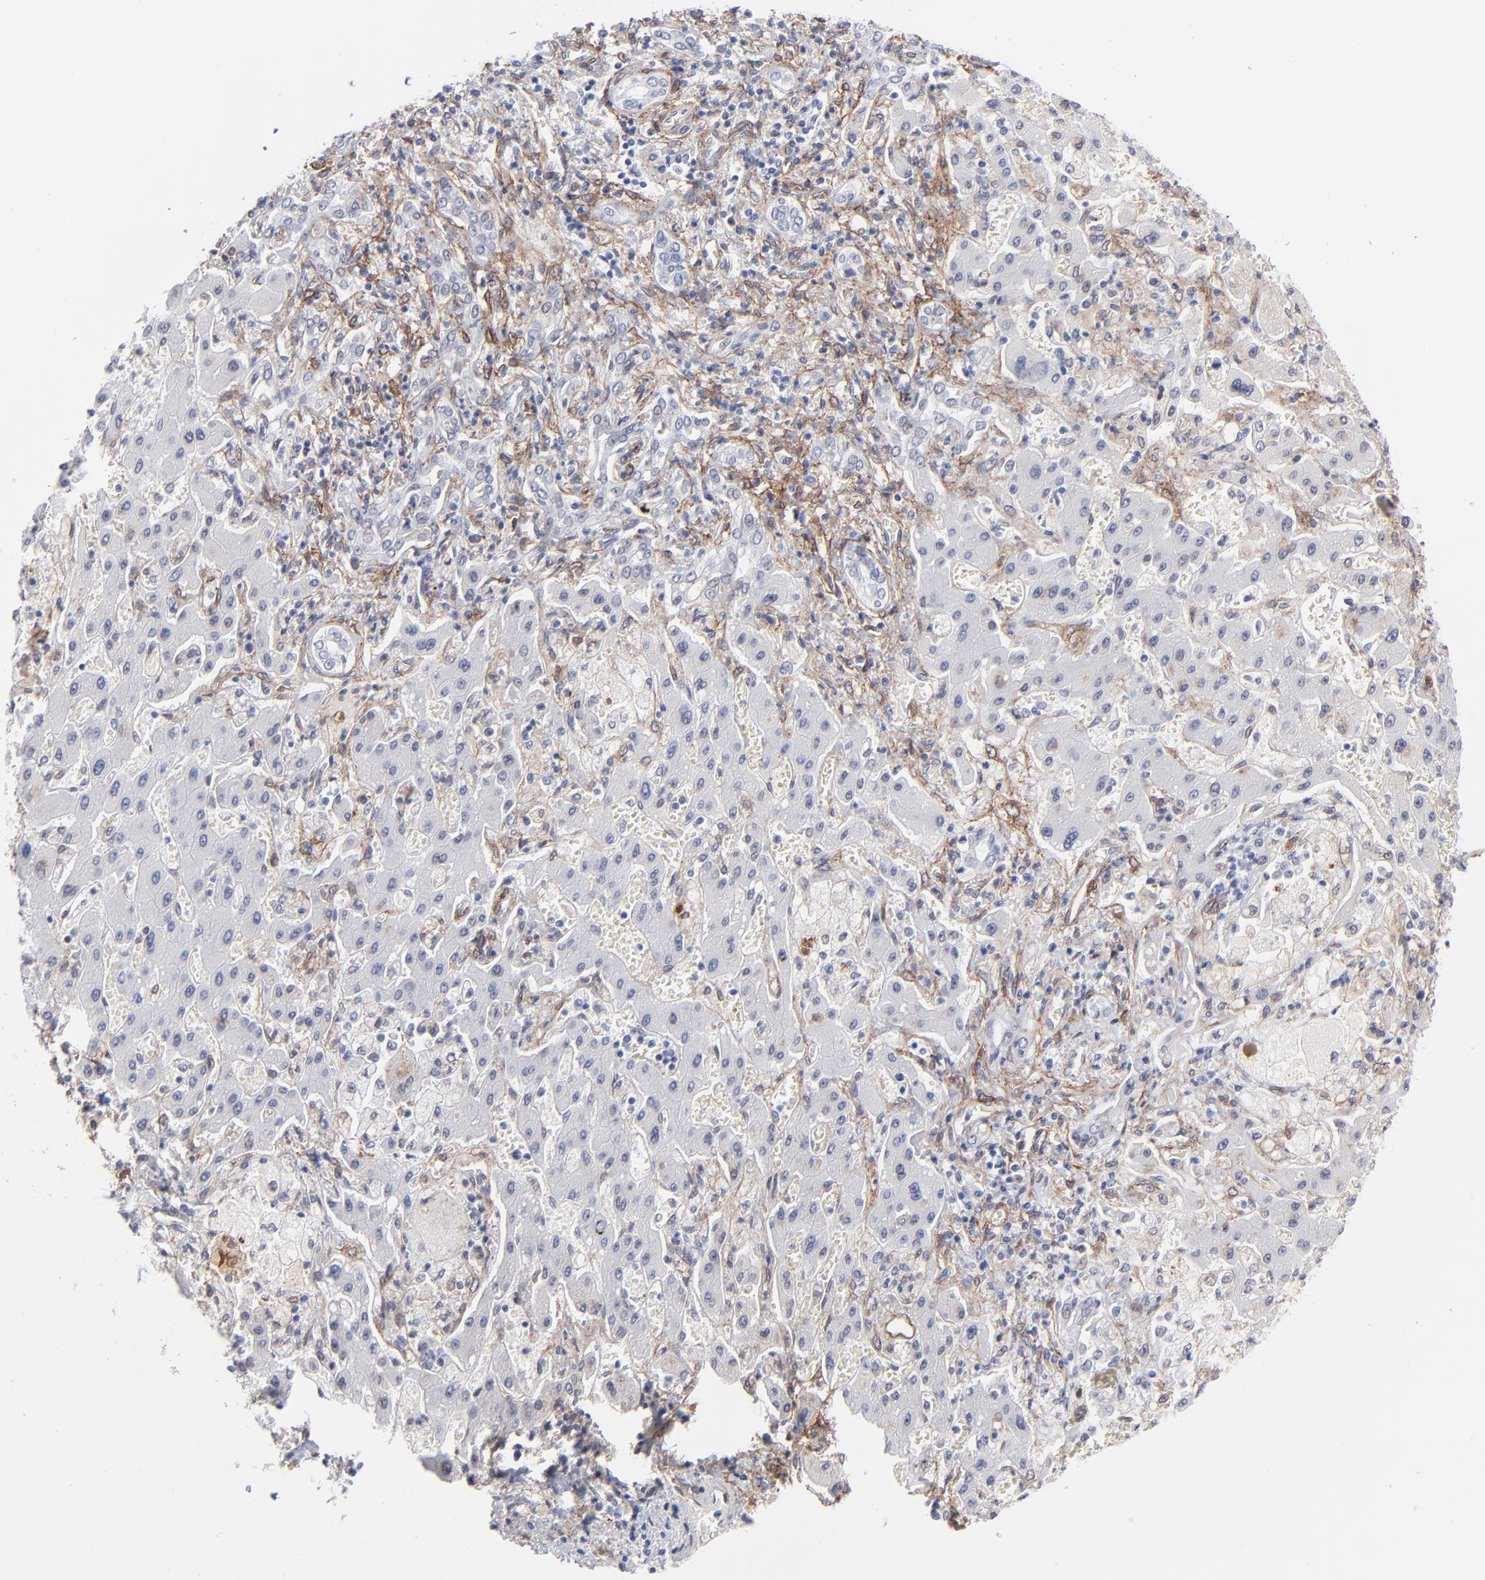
{"staining": {"intensity": "negative", "quantity": "none", "location": "none"}, "tissue": "liver cancer", "cell_type": "Tumor cells", "image_type": "cancer", "snomed": [{"axis": "morphology", "description": "Cholangiocarcinoma"}, {"axis": "topography", "description": "Liver"}], "caption": "Tumor cells are negative for brown protein staining in liver cancer (cholangiocarcinoma).", "gene": "PDGFRB", "patient": {"sex": "male", "age": 50}}